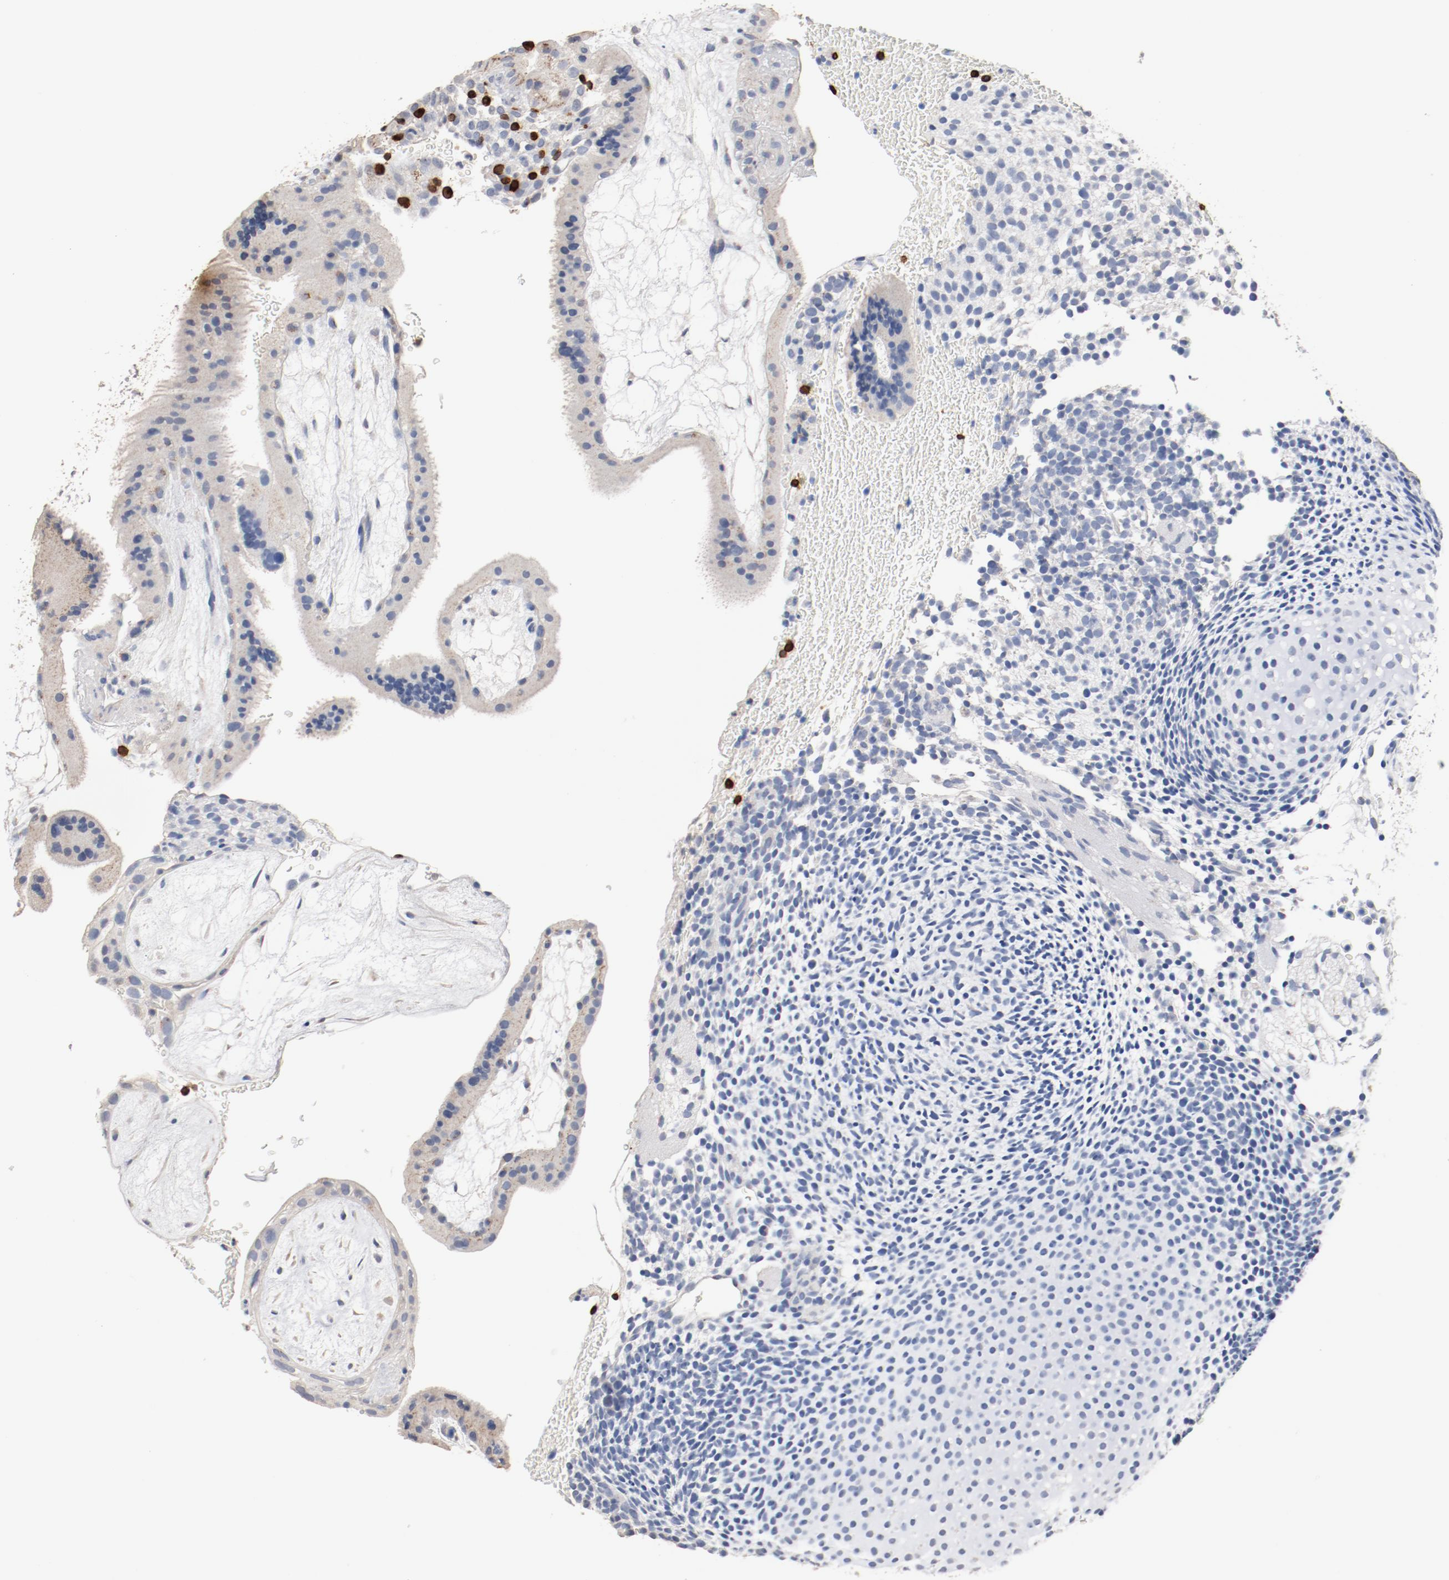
{"staining": {"intensity": "negative", "quantity": "none", "location": "none"}, "tissue": "placenta", "cell_type": "Decidual cells", "image_type": "normal", "snomed": [{"axis": "morphology", "description": "Normal tissue, NOS"}, {"axis": "topography", "description": "Placenta"}], "caption": "This is an immunohistochemistry (IHC) histopathology image of unremarkable human placenta. There is no positivity in decidual cells.", "gene": "CD247", "patient": {"sex": "female", "age": 19}}